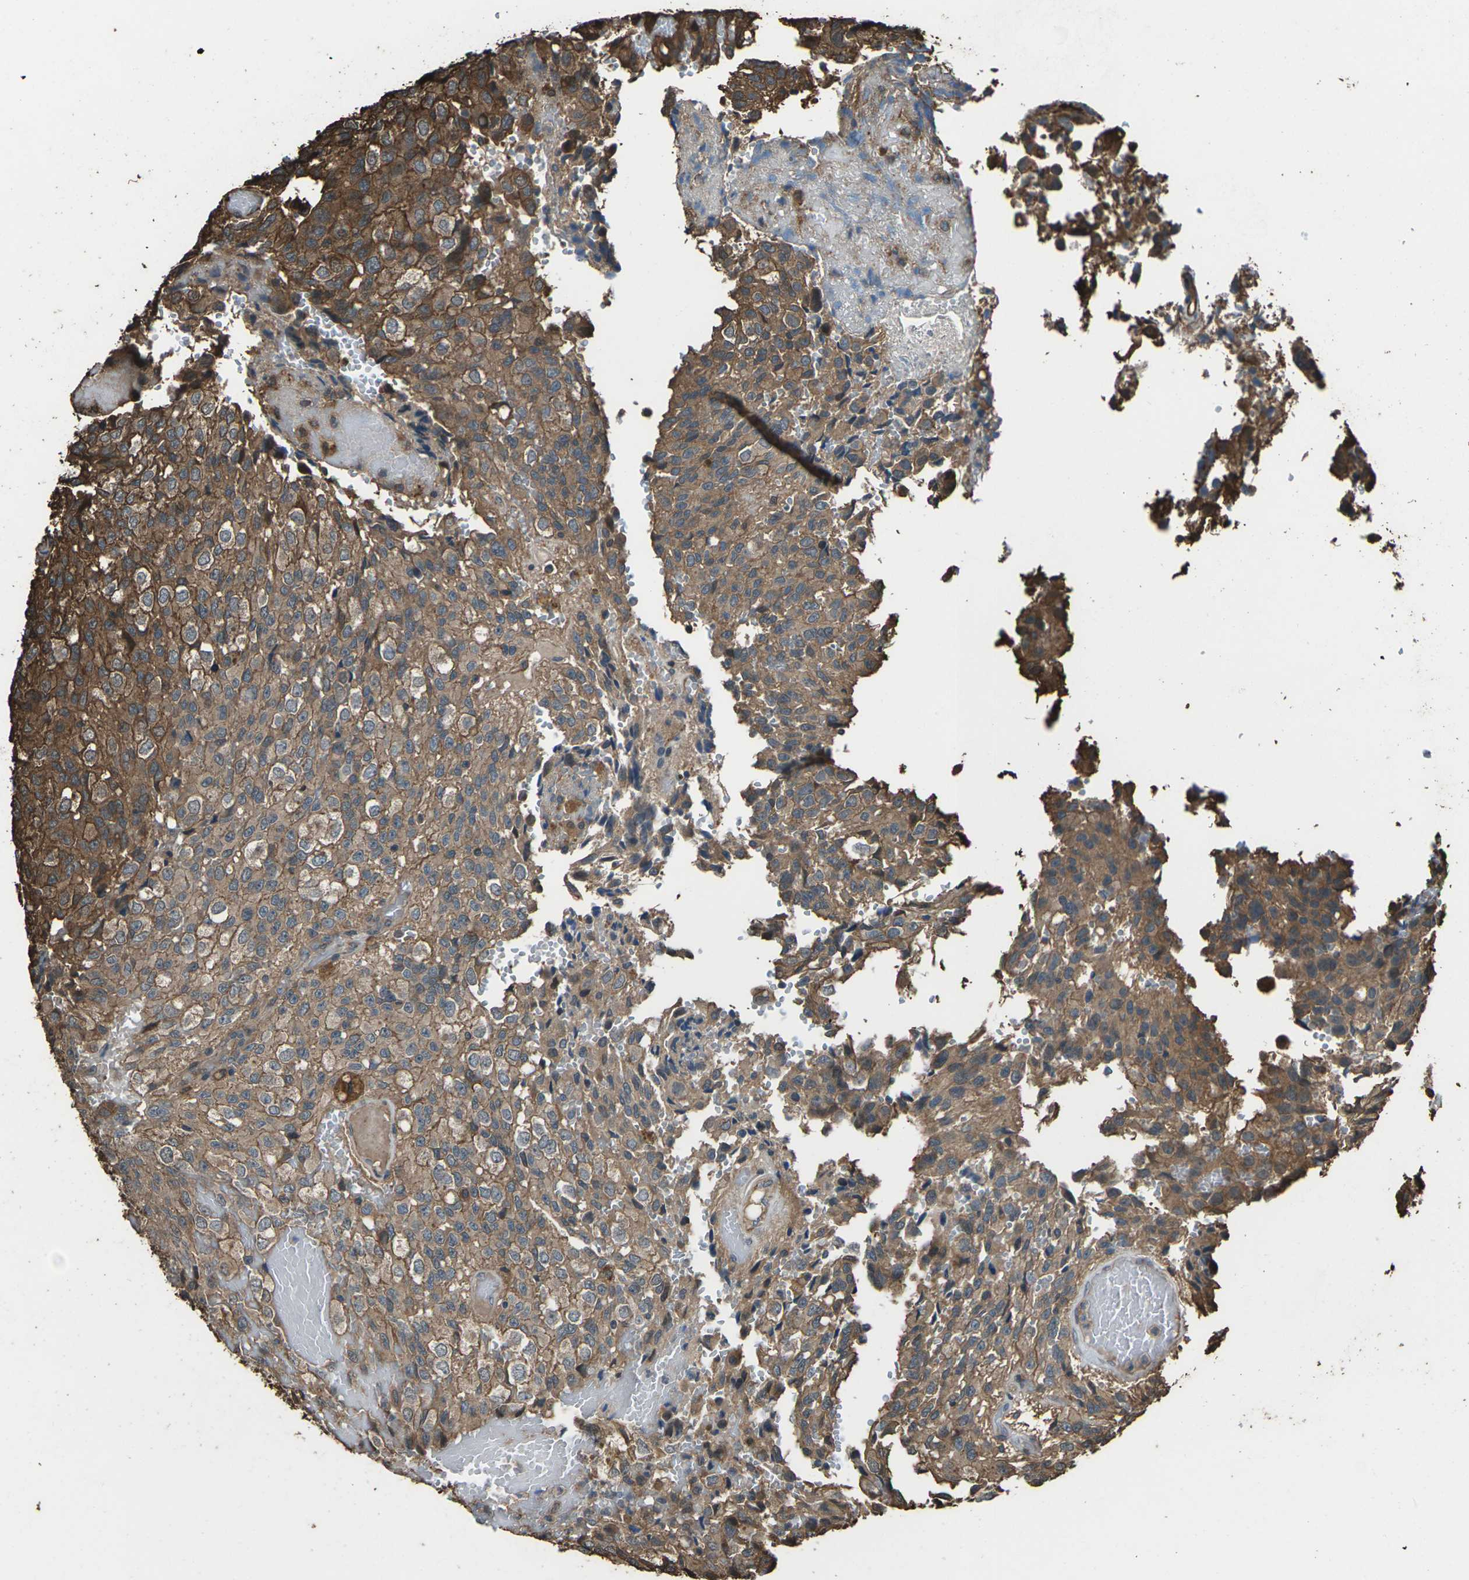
{"staining": {"intensity": "moderate", "quantity": ">75%", "location": "cytoplasmic/membranous"}, "tissue": "glioma", "cell_type": "Tumor cells", "image_type": "cancer", "snomed": [{"axis": "morphology", "description": "Glioma, malignant, High grade"}, {"axis": "topography", "description": "Brain"}], "caption": "The image demonstrates immunohistochemical staining of malignant high-grade glioma. There is moderate cytoplasmic/membranous positivity is identified in about >75% of tumor cells.", "gene": "DHPS", "patient": {"sex": "male", "age": 32}}